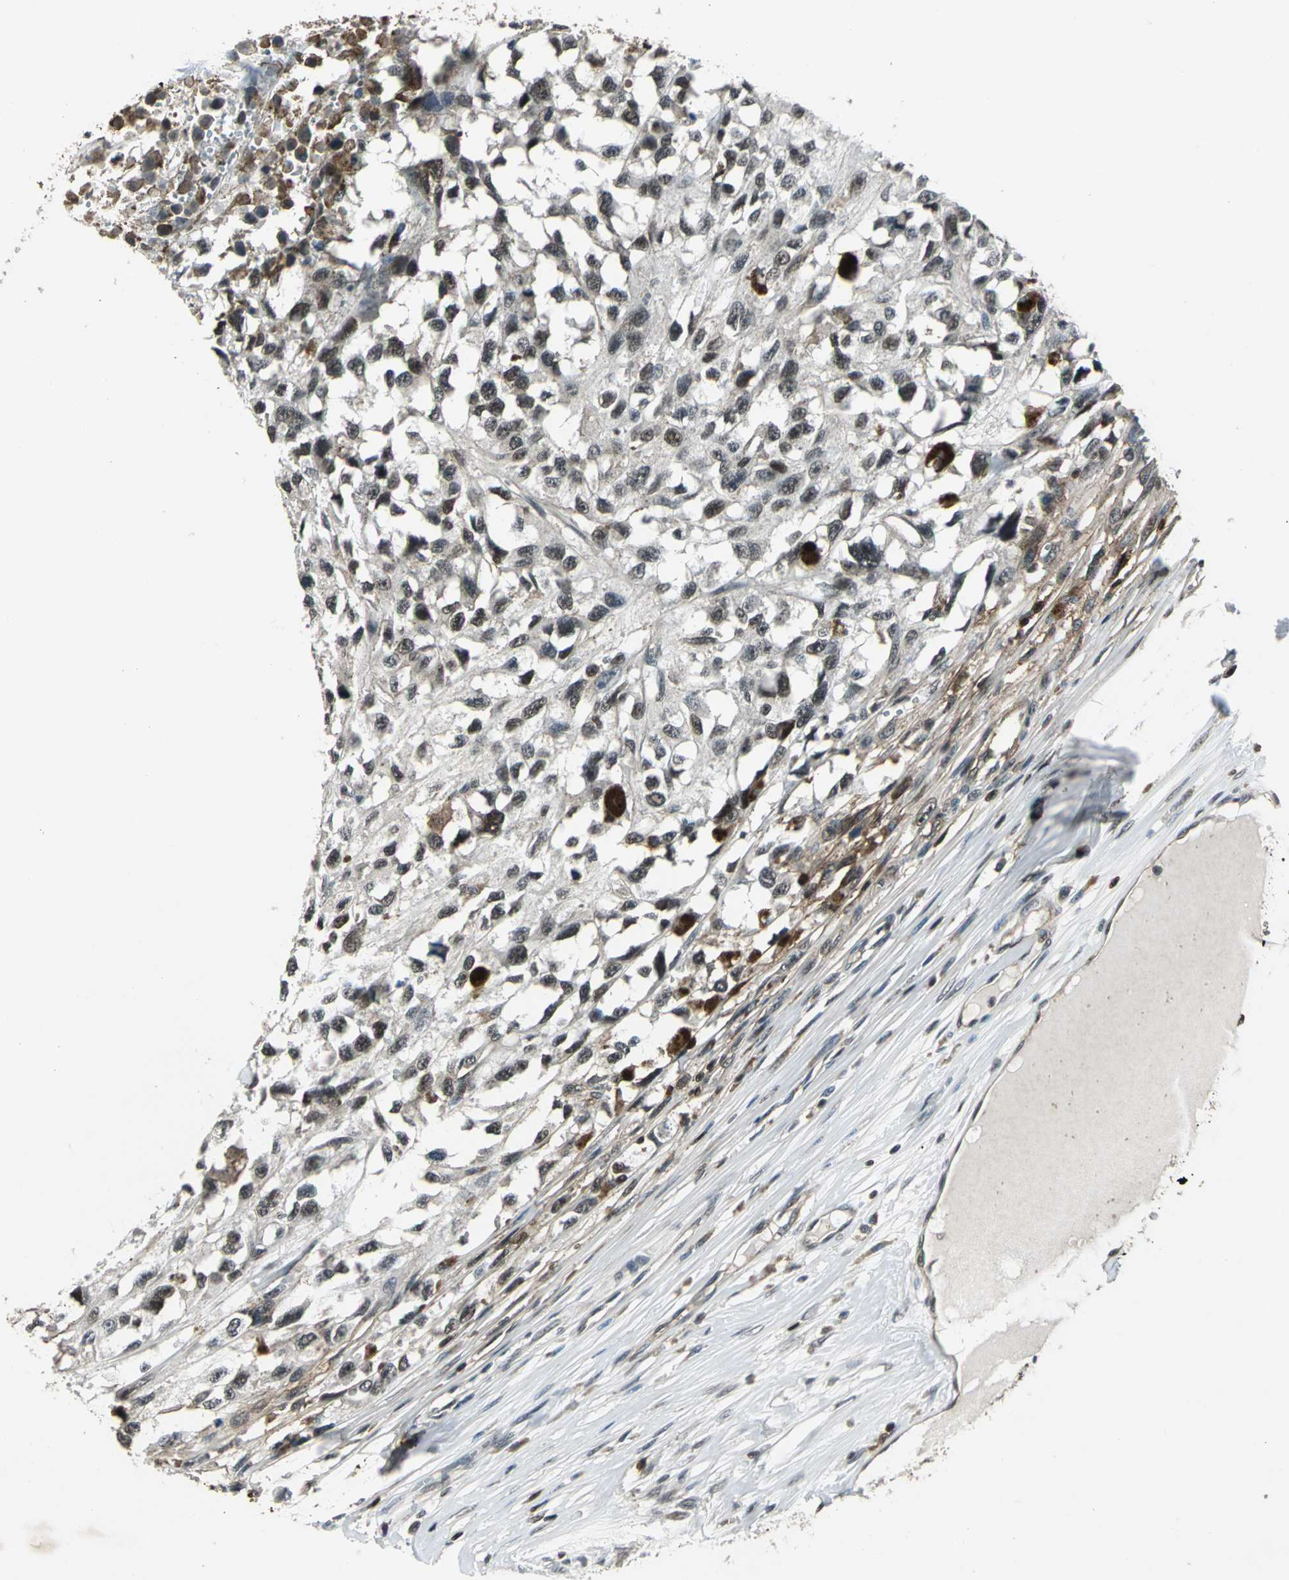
{"staining": {"intensity": "weak", "quantity": ">75%", "location": "nuclear"}, "tissue": "melanoma", "cell_type": "Tumor cells", "image_type": "cancer", "snomed": [{"axis": "morphology", "description": "Malignant melanoma, Metastatic site"}, {"axis": "topography", "description": "Lymph node"}], "caption": "Tumor cells exhibit low levels of weak nuclear expression in approximately >75% of cells in malignant melanoma (metastatic site). (DAB IHC with brightfield microscopy, high magnification).", "gene": "NR2C2", "patient": {"sex": "male", "age": 59}}